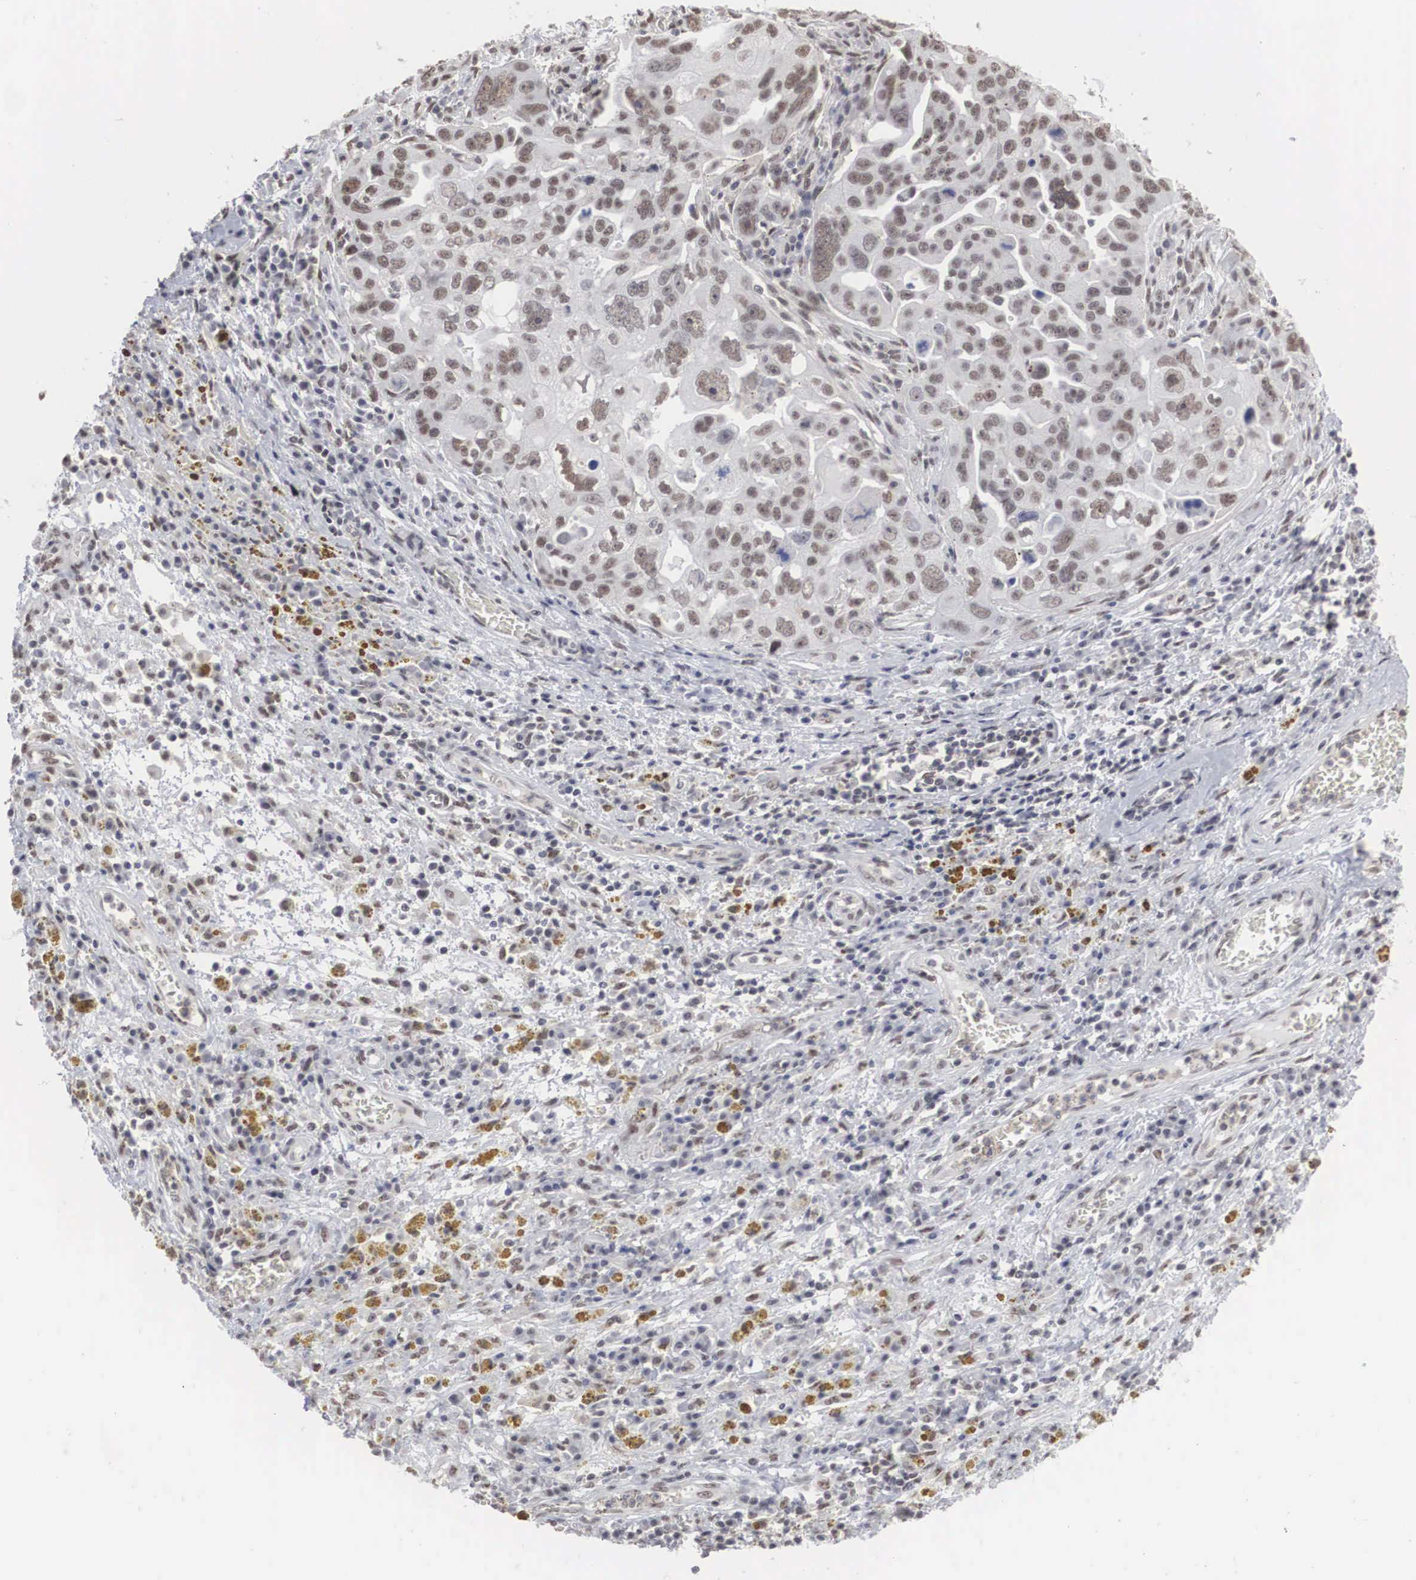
{"staining": {"intensity": "weak", "quantity": "25%-75%", "location": "nuclear"}, "tissue": "ovarian cancer", "cell_type": "Tumor cells", "image_type": "cancer", "snomed": [{"axis": "morphology", "description": "Carcinoma, endometroid"}, {"axis": "topography", "description": "Ovary"}], "caption": "The immunohistochemical stain highlights weak nuclear expression in tumor cells of ovarian cancer (endometroid carcinoma) tissue.", "gene": "AUTS2", "patient": {"sex": "female", "age": 75}}